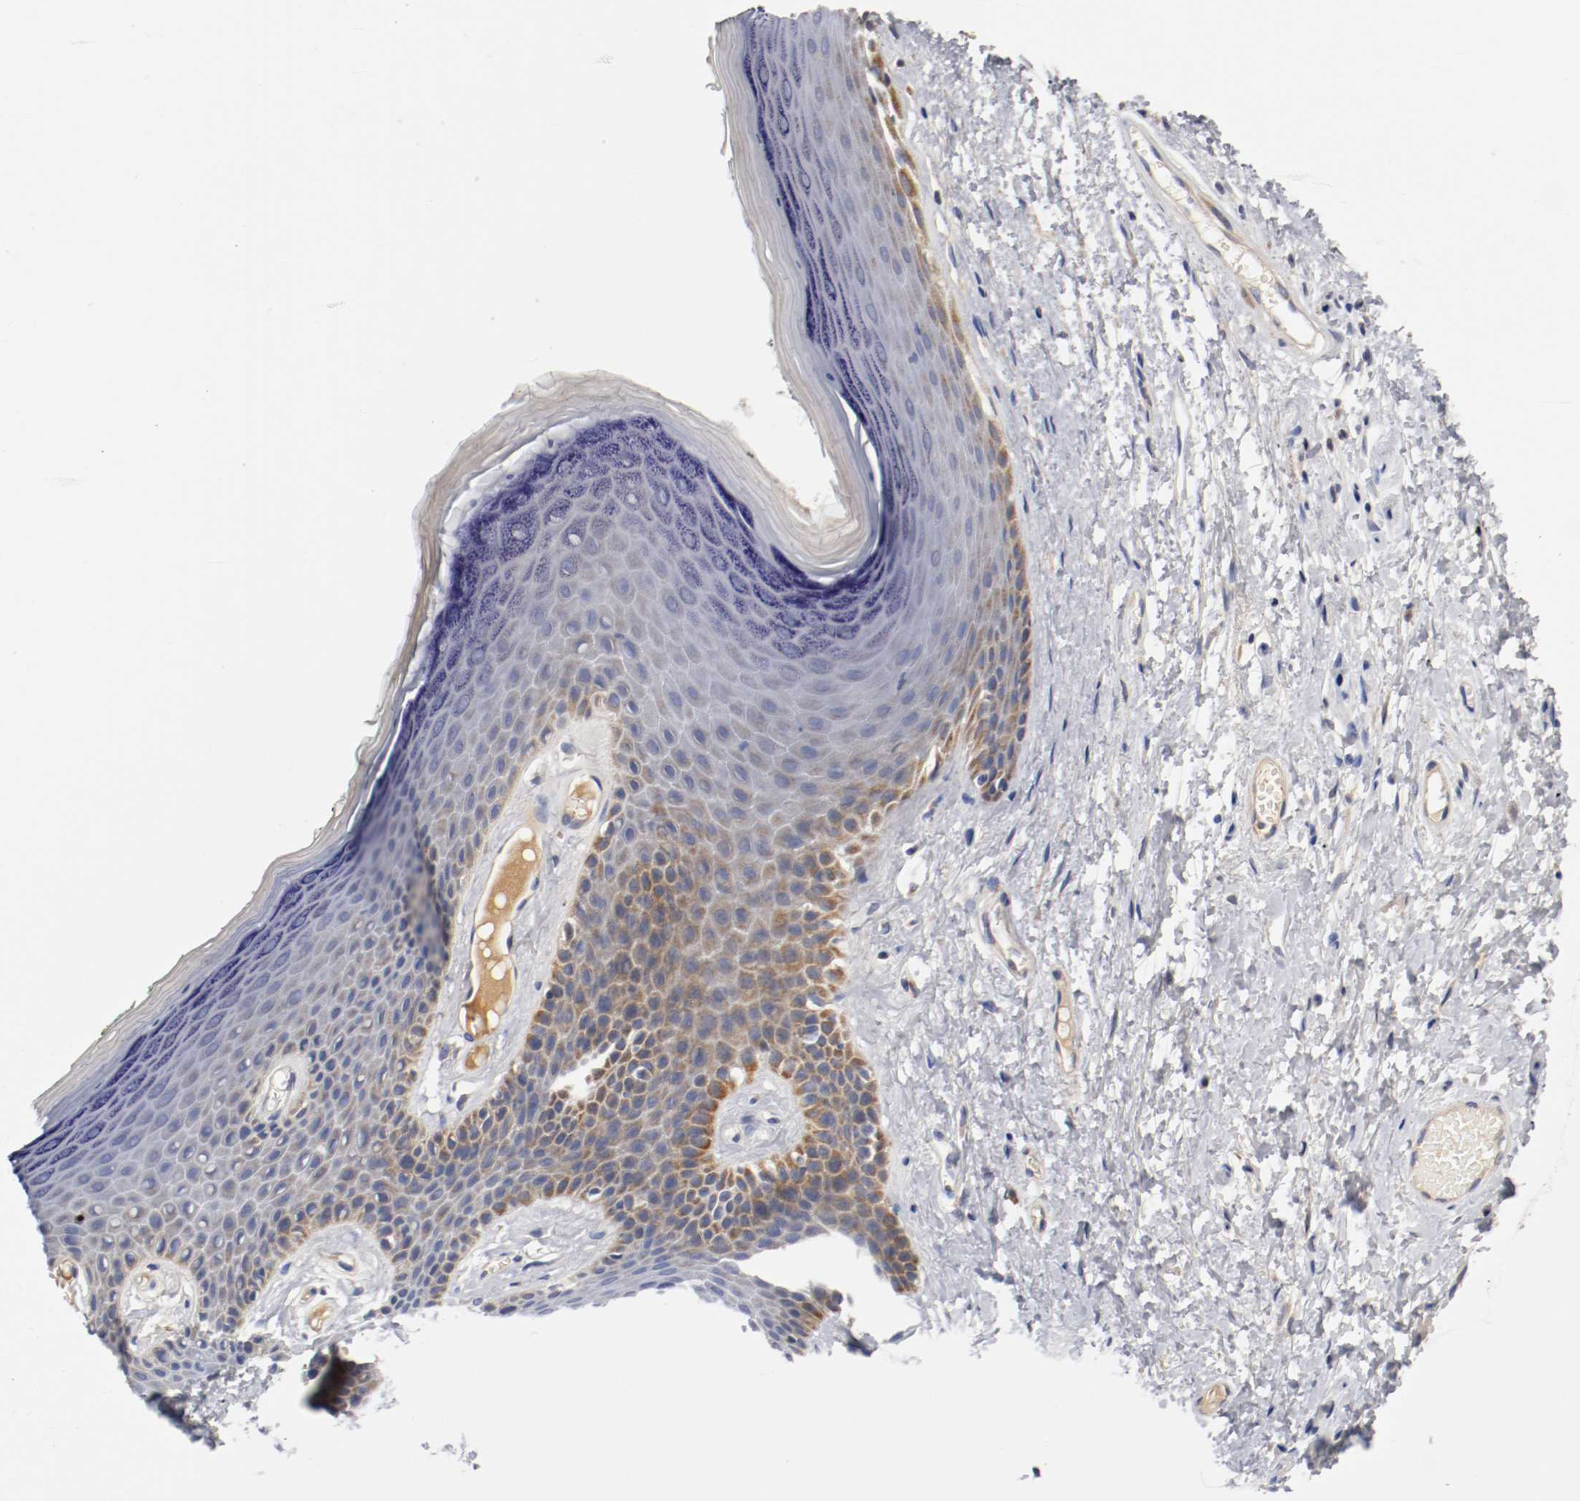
{"staining": {"intensity": "moderate", "quantity": "<25%", "location": "cytoplasmic/membranous"}, "tissue": "skin", "cell_type": "Epidermal cells", "image_type": "normal", "snomed": [{"axis": "morphology", "description": "Normal tissue, NOS"}, {"axis": "morphology", "description": "Inflammation, NOS"}, {"axis": "topography", "description": "Vulva"}], "caption": "Protein analysis of normal skin reveals moderate cytoplasmic/membranous staining in about <25% of epidermal cells.", "gene": "PCSK6", "patient": {"sex": "female", "age": 84}}